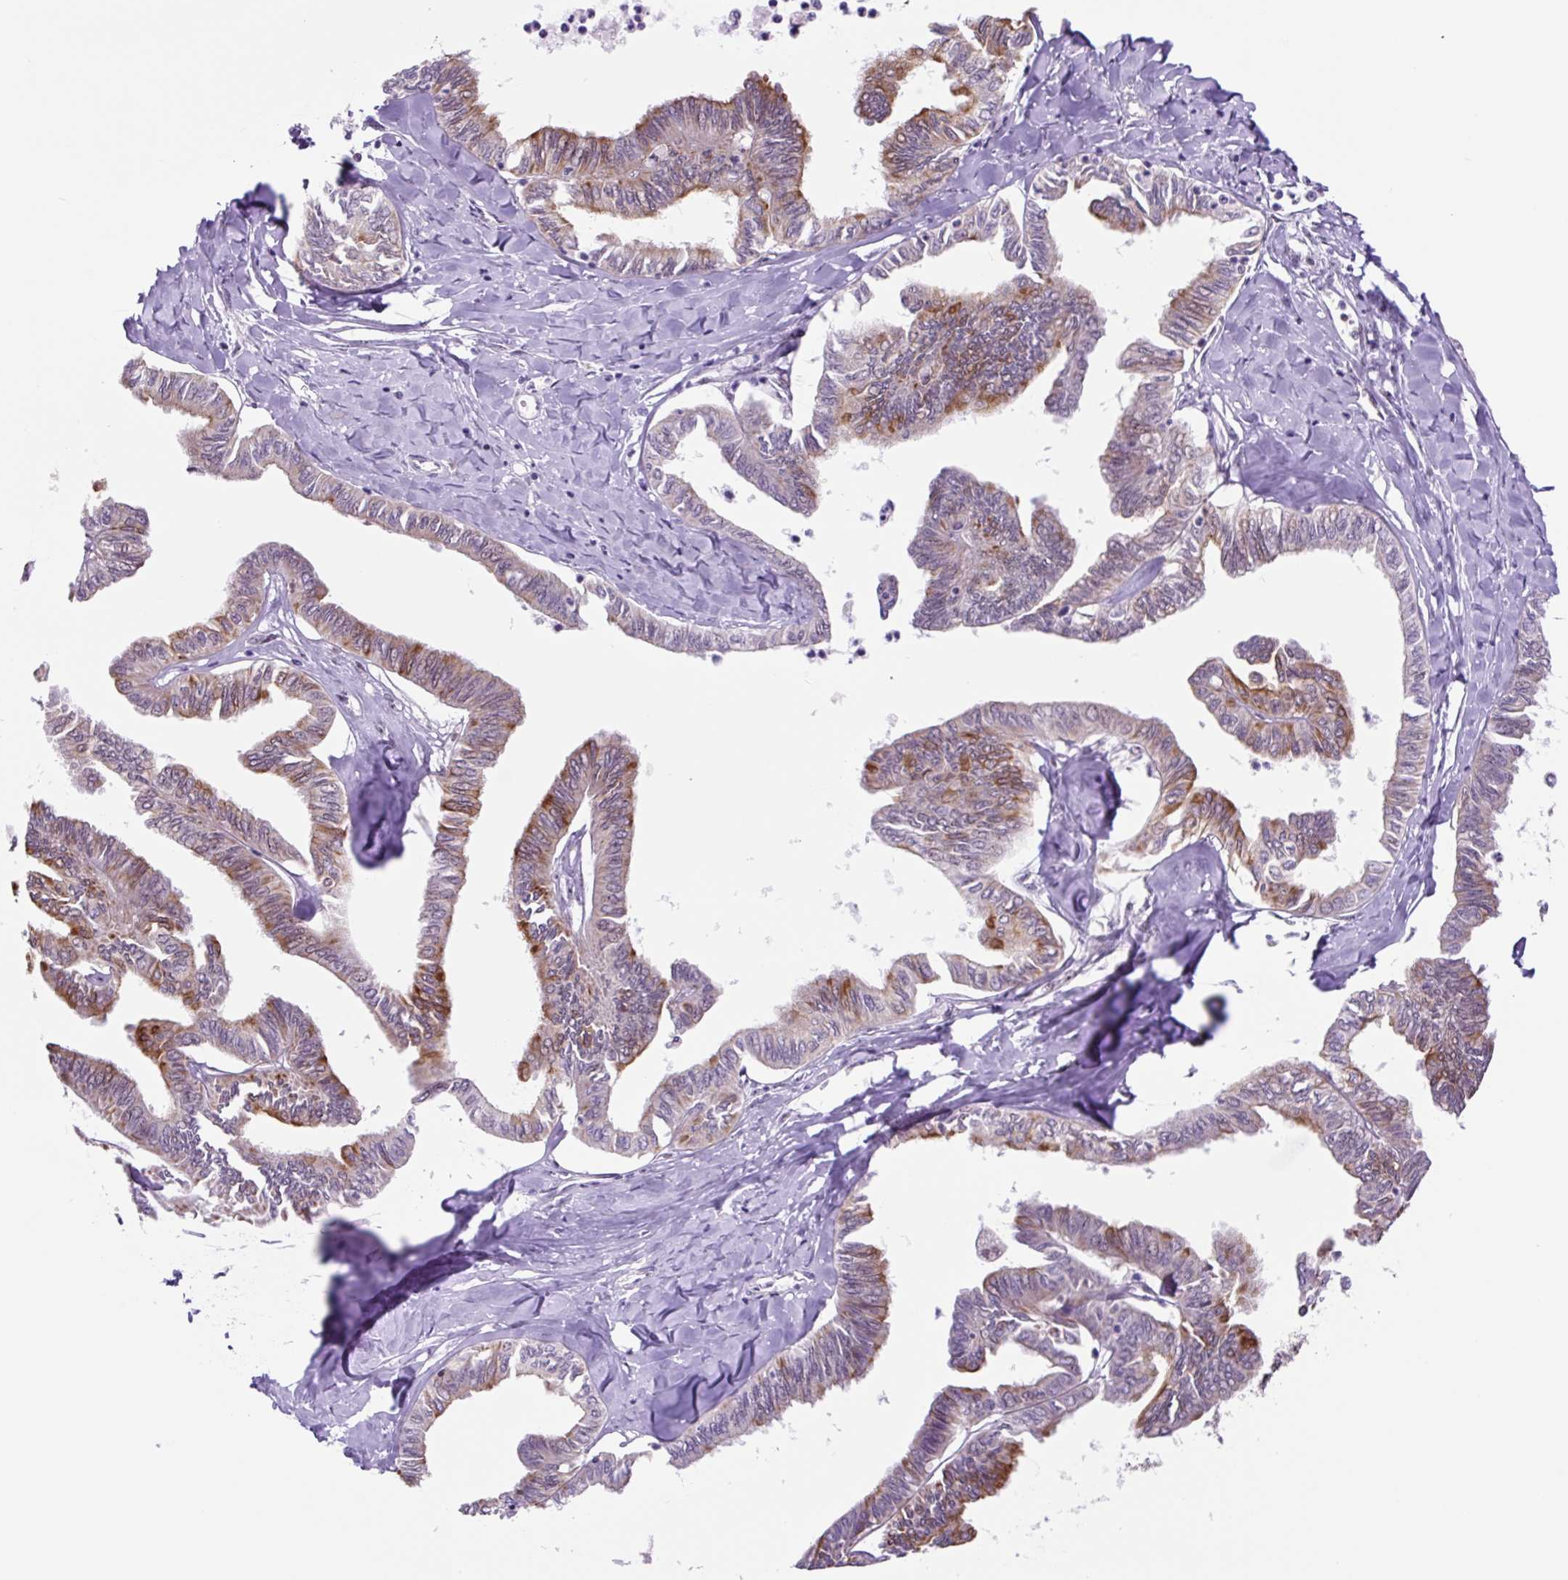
{"staining": {"intensity": "moderate", "quantity": "<25%", "location": "cytoplasmic/membranous"}, "tissue": "ovarian cancer", "cell_type": "Tumor cells", "image_type": "cancer", "snomed": [{"axis": "morphology", "description": "Carcinoma, endometroid"}, {"axis": "topography", "description": "Ovary"}], "caption": "Immunohistochemical staining of human ovarian cancer (endometroid carcinoma) demonstrates low levels of moderate cytoplasmic/membranous staining in about <25% of tumor cells.", "gene": "TAF1A", "patient": {"sex": "female", "age": 70}}